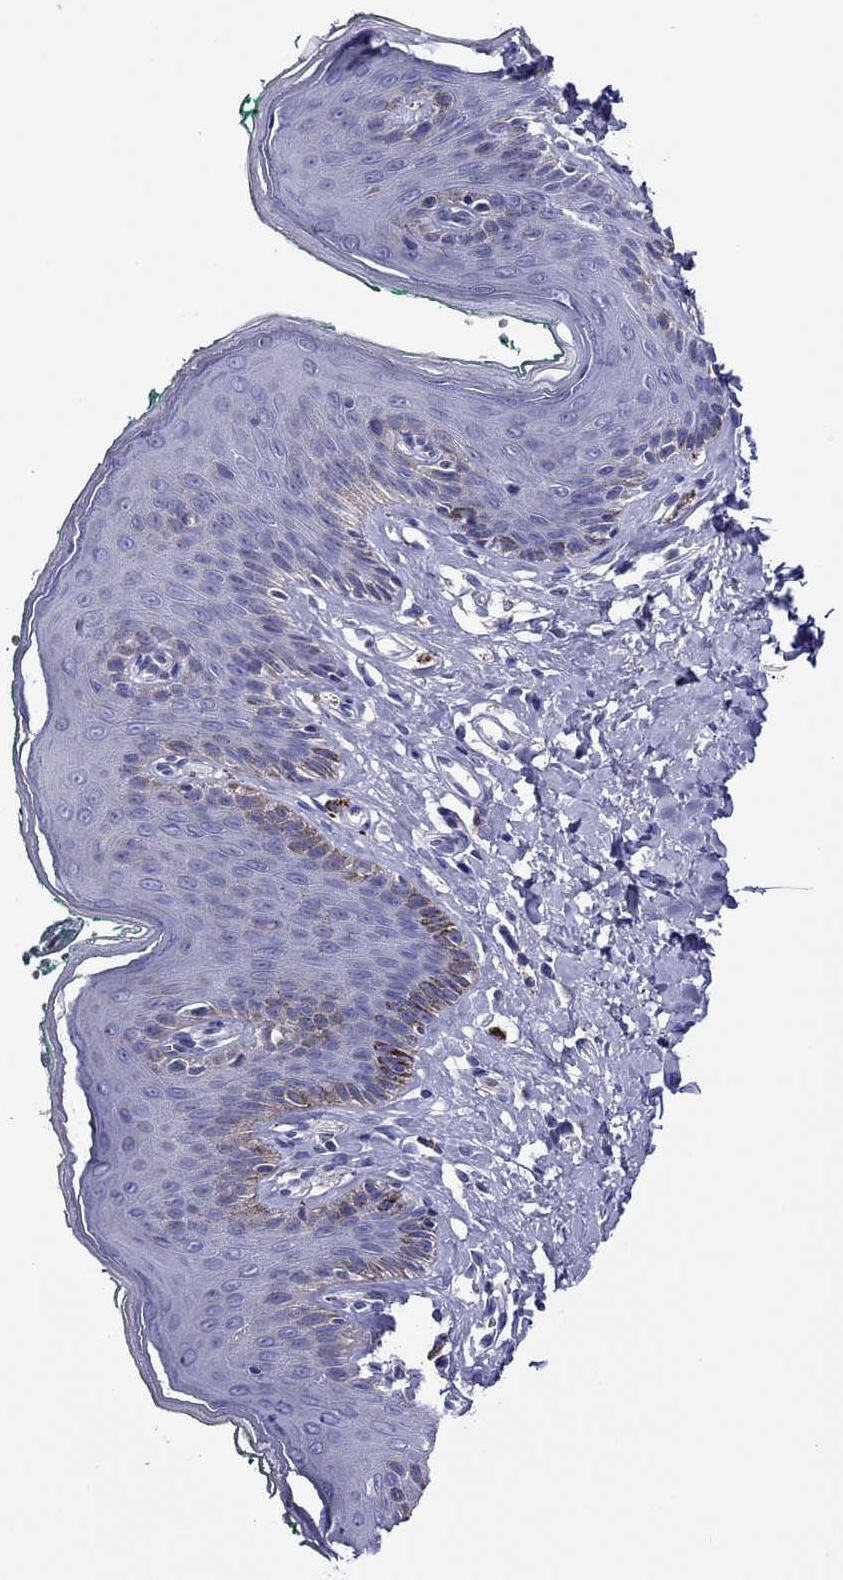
{"staining": {"intensity": "negative", "quantity": "none", "location": "none"}, "tissue": "skin", "cell_type": "Epidermal cells", "image_type": "normal", "snomed": [{"axis": "morphology", "description": "Normal tissue, NOS"}, {"axis": "topography", "description": "Vulva"}], "caption": "Immunohistochemical staining of benign skin exhibits no significant staining in epidermal cells. (Brightfield microscopy of DAB (3,3'-diaminobenzidine) immunohistochemistry at high magnification).", "gene": "SCG2", "patient": {"sex": "female", "age": 66}}